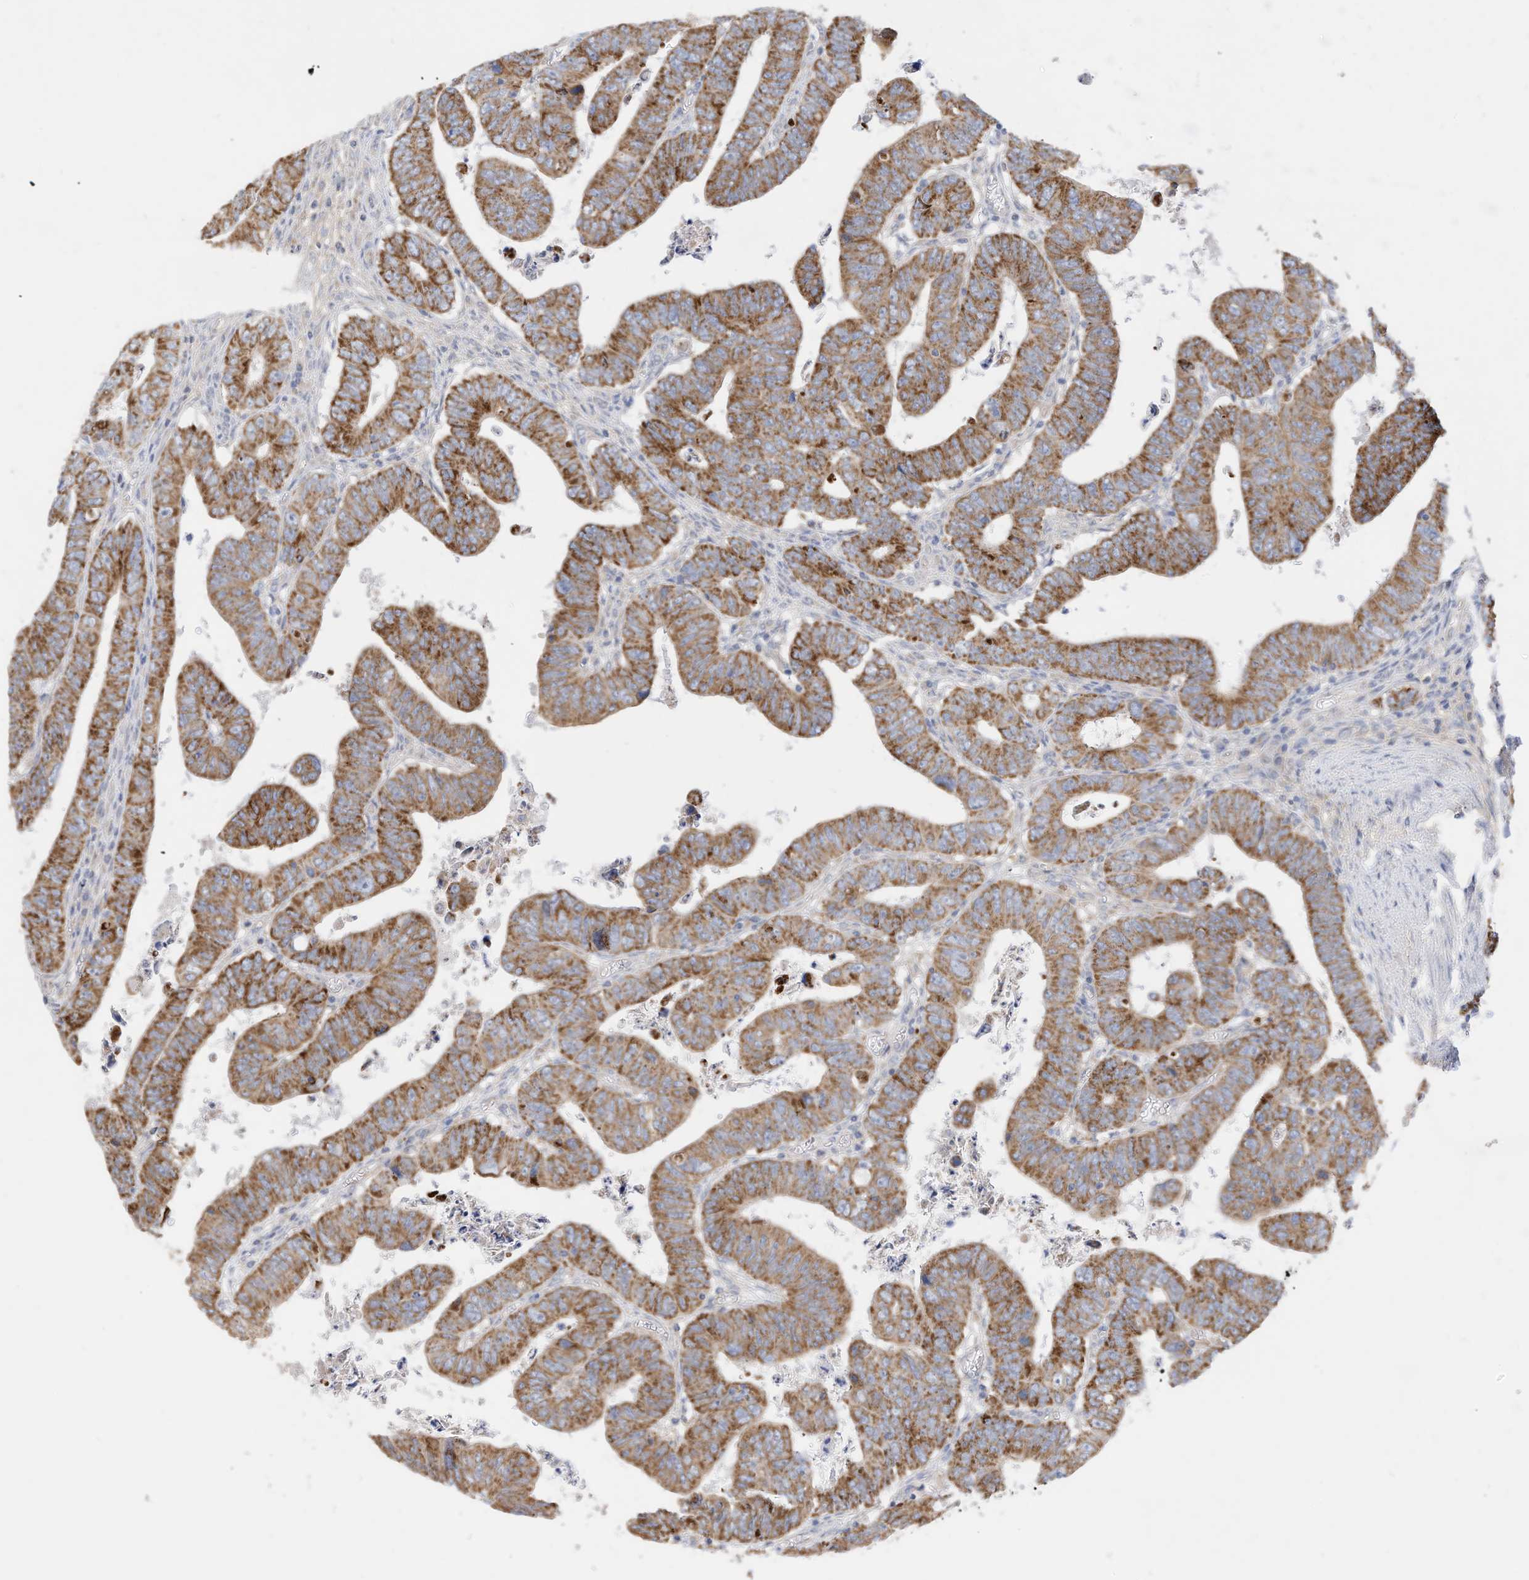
{"staining": {"intensity": "moderate", "quantity": ">75%", "location": "cytoplasmic/membranous"}, "tissue": "colorectal cancer", "cell_type": "Tumor cells", "image_type": "cancer", "snomed": [{"axis": "morphology", "description": "Normal tissue, NOS"}, {"axis": "morphology", "description": "Adenocarcinoma, NOS"}, {"axis": "topography", "description": "Rectum"}], "caption": "Colorectal adenocarcinoma stained with DAB immunohistochemistry (IHC) reveals medium levels of moderate cytoplasmic/membranous staining in approximately >75% of tumor cells. (DAB IHC with brightfield microscopy, high magnification).", "gene": "RHOH", "patient": {"sex": "female", "age": 65}}